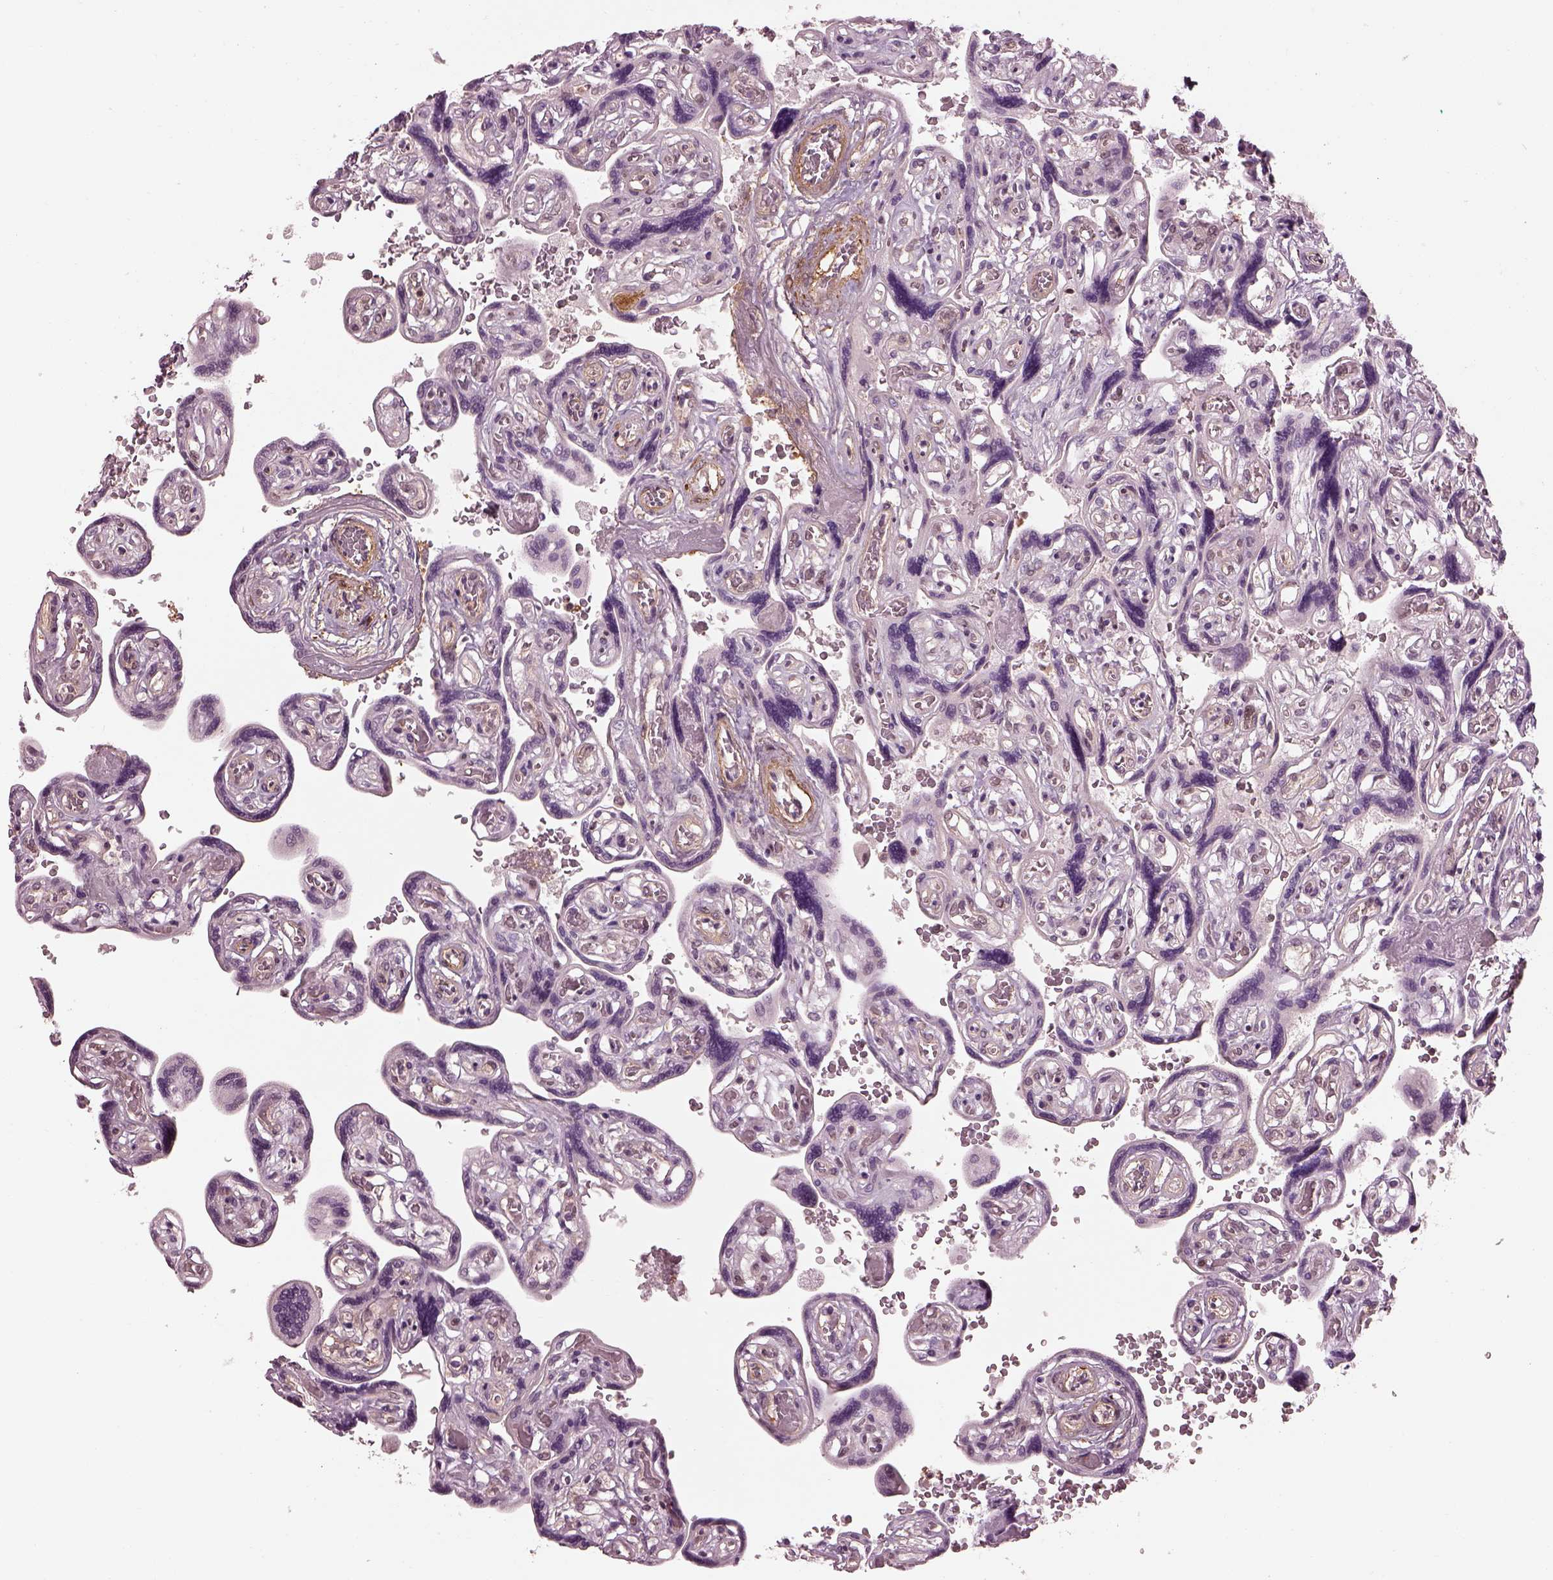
{"staining": {"intensity": "weak", "quantity": "25%-75%", "location": "cytoplasmic/membranous"}, "tissue": "placenta", "cell_type": "Decidual cells", "image_type": "normal", "snomed": [{"axis": "morphology", "description": "Normal tissue, NOS"}, {"axis": "topography", "description": "Placenta"}], "caption": "The histopathology image exhibits staining of benign placenta, revealing weak cytoplasmic/membranous protein positivity (brown color) within decidual cells.", "gene": "LSM14A", "patient": {"sex": "female", "age": 32}}